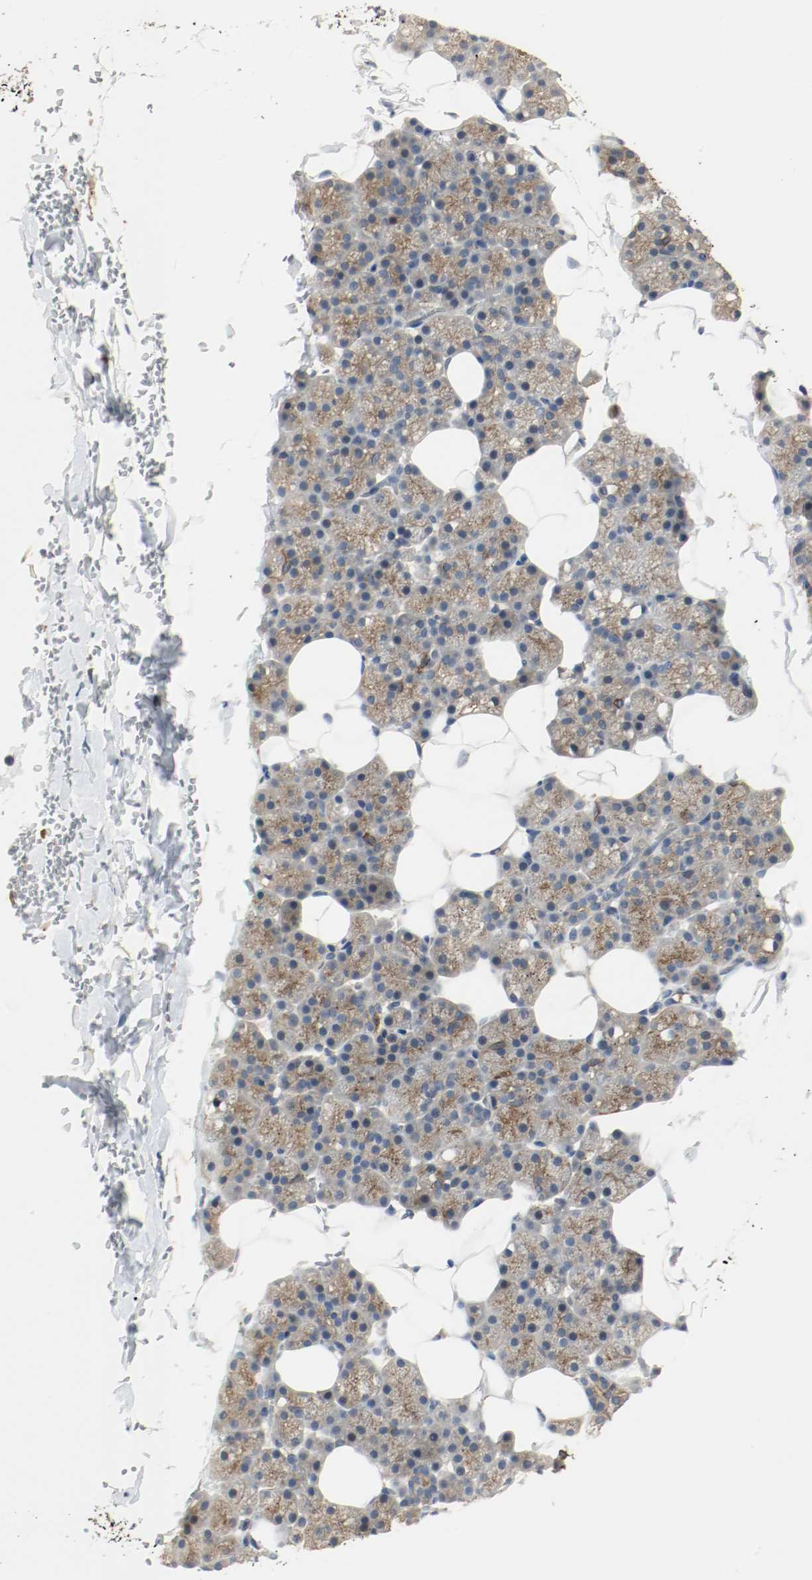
{"staining": {"intensity": "moderate", "quantity": "25%-75%", "location": "cytoplasmic/membranous"}, "tissue": "salivary gland", "cell_type": "Glandular cells", "image_type": "normal", "snomed": [{"axis": "morphology", "description": "Normal tissue, NOS"}, {"axis": "topography", "description": "Lymph node"}, {"axis": "topography", "description": "Salivary gland"}], "caption": "Protein positivity by immunohistochemistry exhibits moderate cytoplasmic/membranous expression in about 25%-75% of glandular cells in unremarkable salivary gland. The staining was performed using DAB (3,3'-diaminobenzidine) to visualize the protein expression in brown, while the nuclei were stained in blue with hematoxylin (Magnification: 20x).", "gene": "MELTF", "patient": {"sex": "male", "age": 8}}